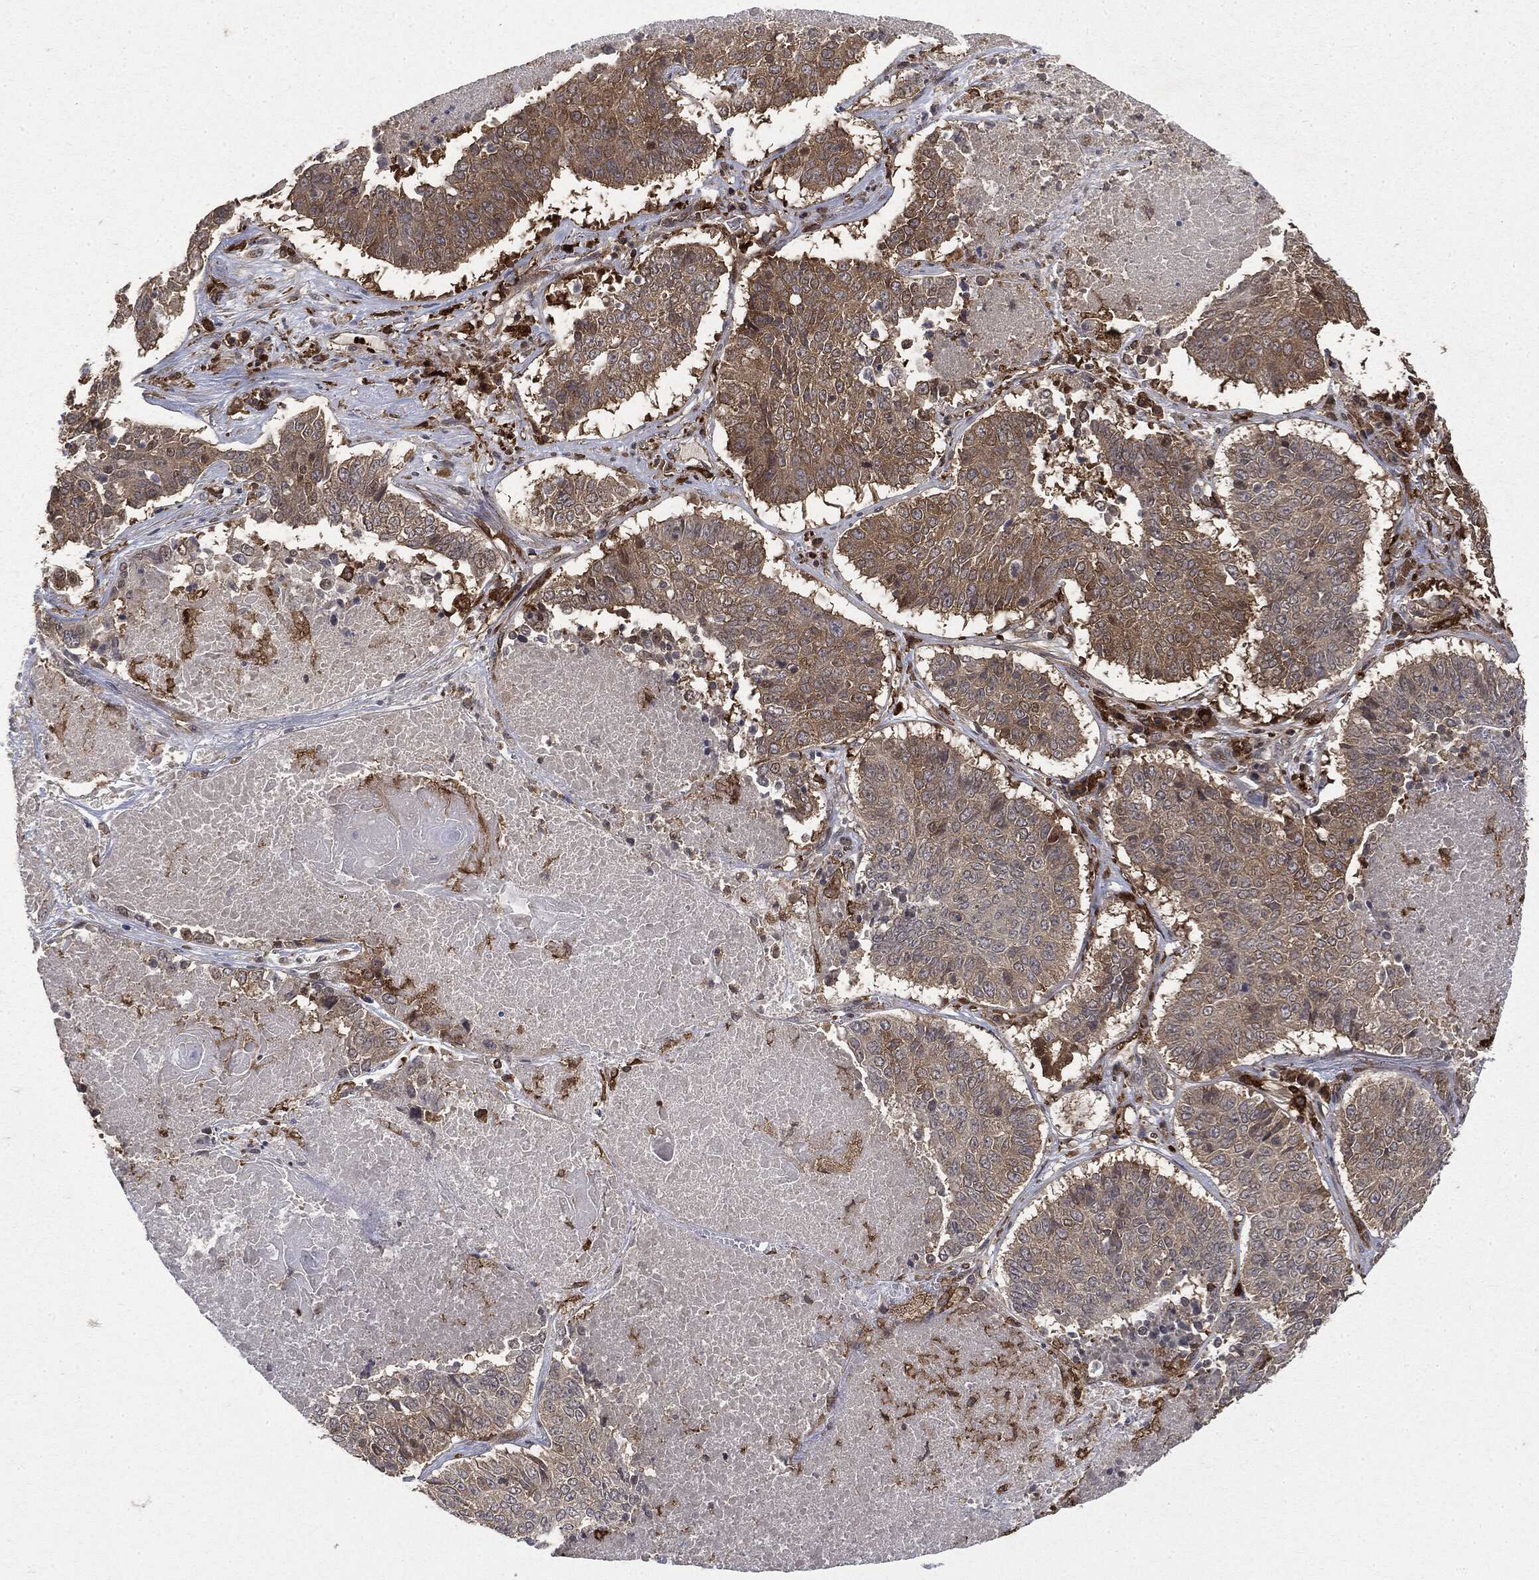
{"staining": {"intensity": "weak", "quantity": "25%-75%", "location": "cytoplasmic/membranous"}, "tissue": "lung cancer", "cell_type": "Tumor cells", "image_type": "cancer", "snomed": [{"axis": "morphology", "description": "Squamous cell carcinoma, NOS"}, {"axis": "topography", "description": "Lung"}], "caption": "Lung cancer stained for a protein reveals weak cytoplasmic/membranous positivity in tumor cells.", "gene": "SNX5", "patient": {"sex": "male", "age": 64}}